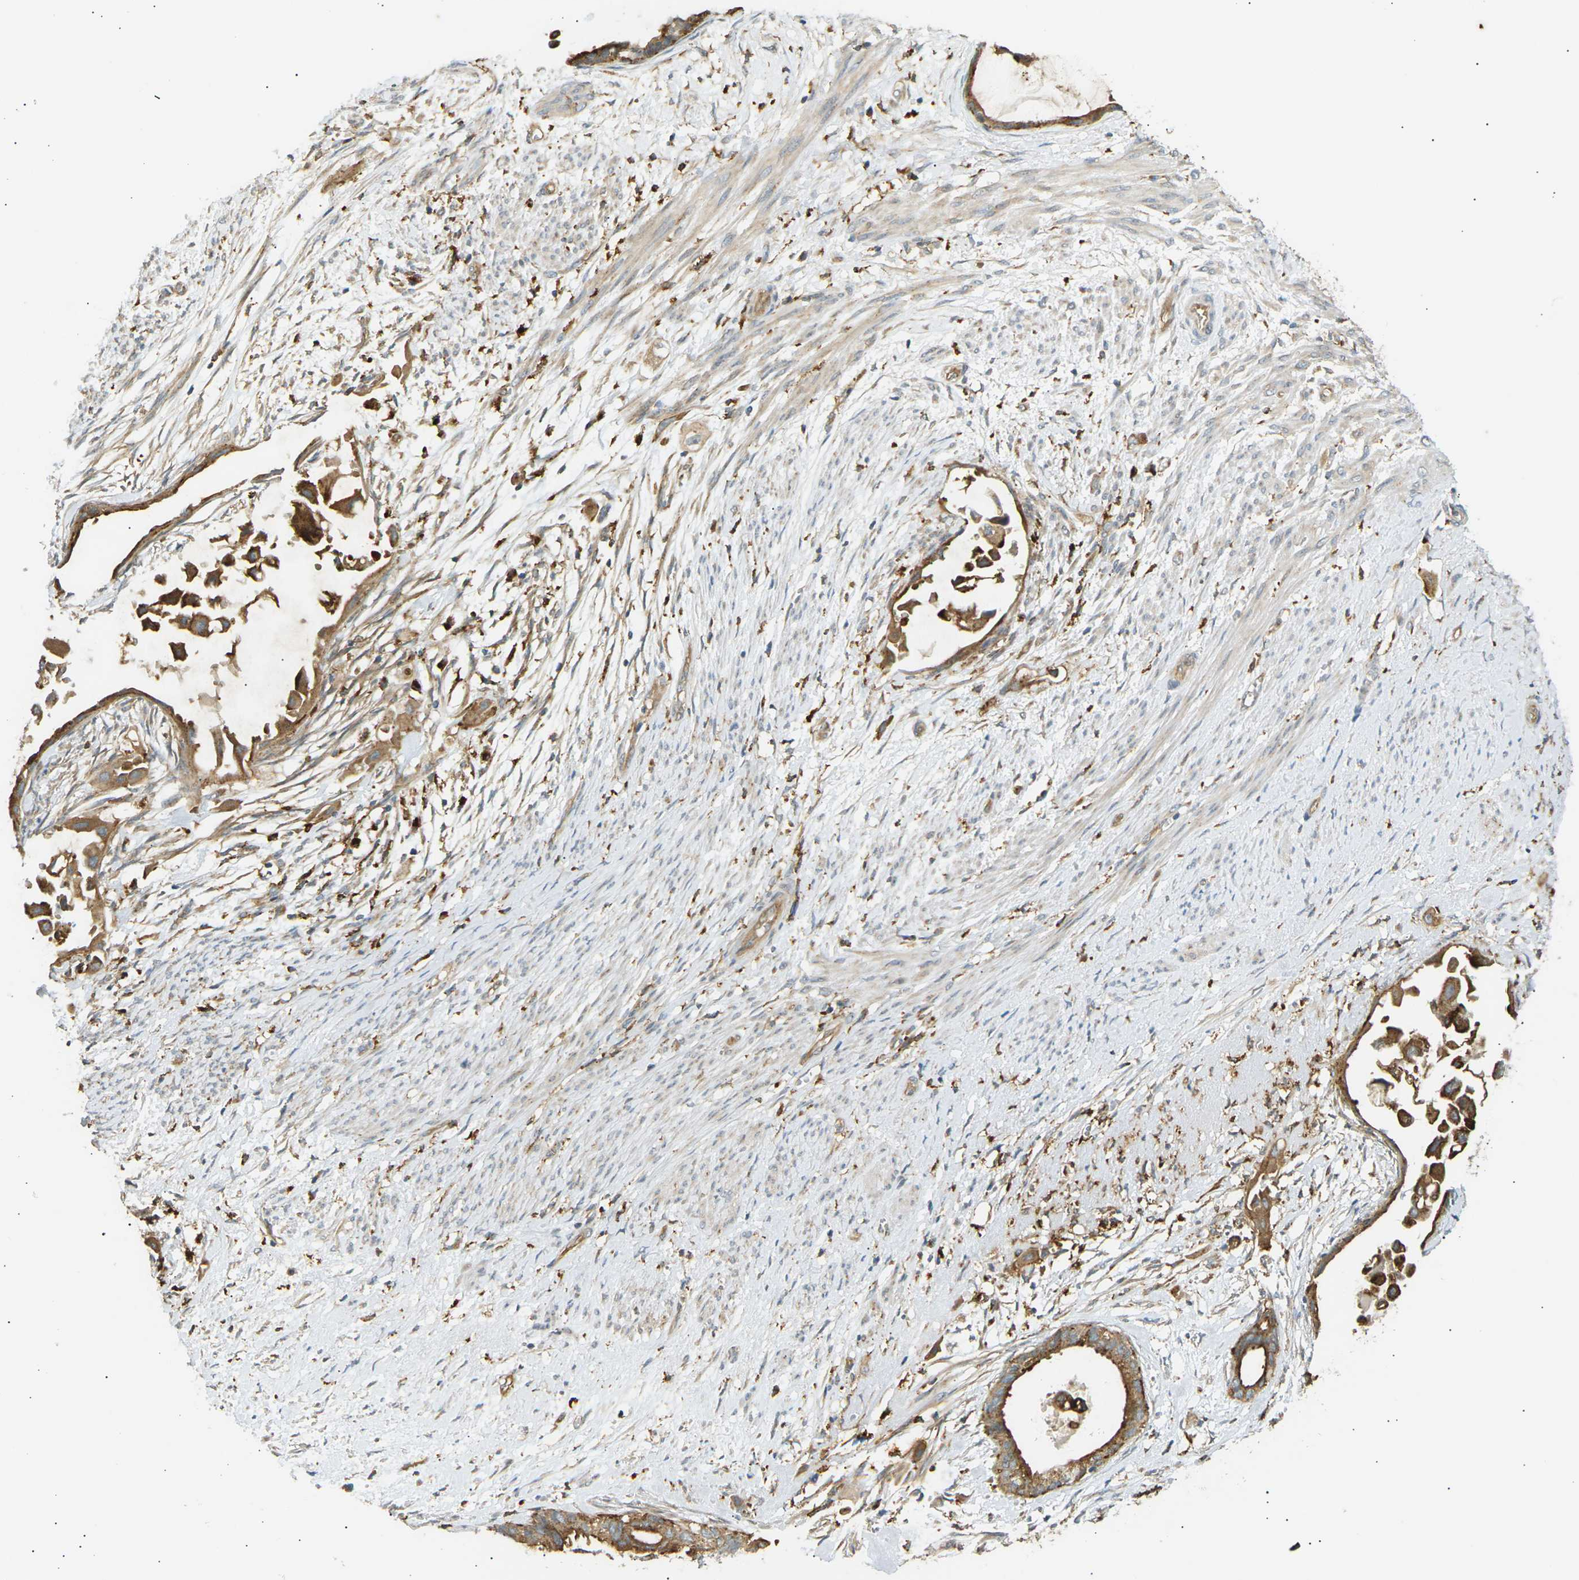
{"staining": {"intensity": "strong", "quantity": ">75%", "location": "cytoplasmic/membranous"}, "tissue": "cervical cancer", "cell_type": "Tumor cells", "image_type": "cancer", "snomed": [{"axis": "morphology", "description": "Normal tissue, NOS"}, {"axis": "morphology", "description": "Adenocarcinoma, NOS"}, {"axis": "topography", "description": "Cervix"}, {"axis": "topography", "description": "Endometrium"}], "caption": "This histopathology image exhibits IHC staining of adenocarcinoma (cervical), with high strong cytoplasmic/membranous staining in approximately >75% of tumor cells.", "gene": "CDK17", "patient": {"sex": "female", "age": 86}}